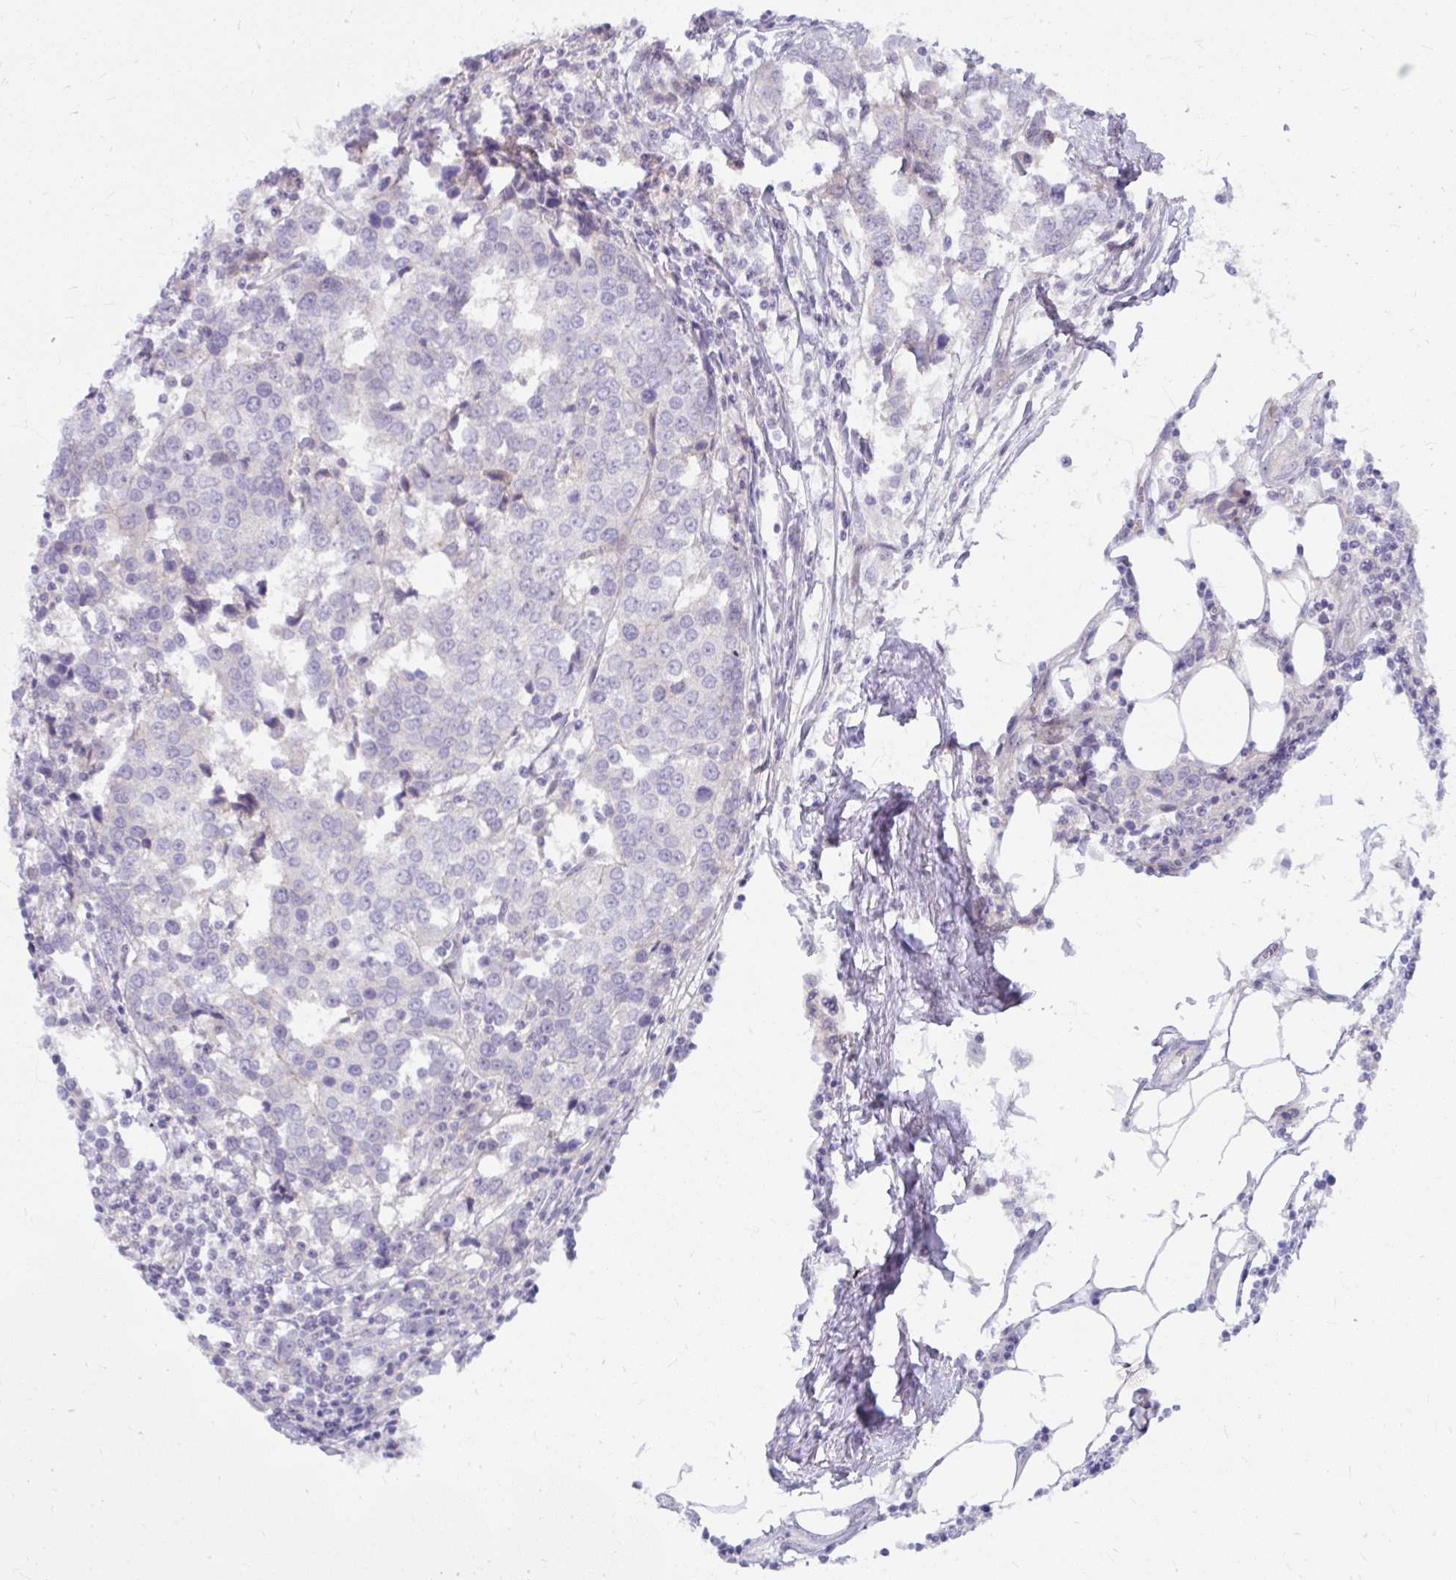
{"staining": {"intensity": "negative", "quantity": "none", "location": "none"}, "tissue": "breast cancer", "cell_type": "Tumor cells", "image_type": "cancer", "snomed": [{"axis": "morphology", "description": "Duct carcinoma"}, {"axis": "topography", "description": "Breast"}], "caption": "Breast cancer stained for a protein using IHC displays no positivity tumor cells.", "gene": "MUS81", "patient": {"sex": "female", "age": 80}}